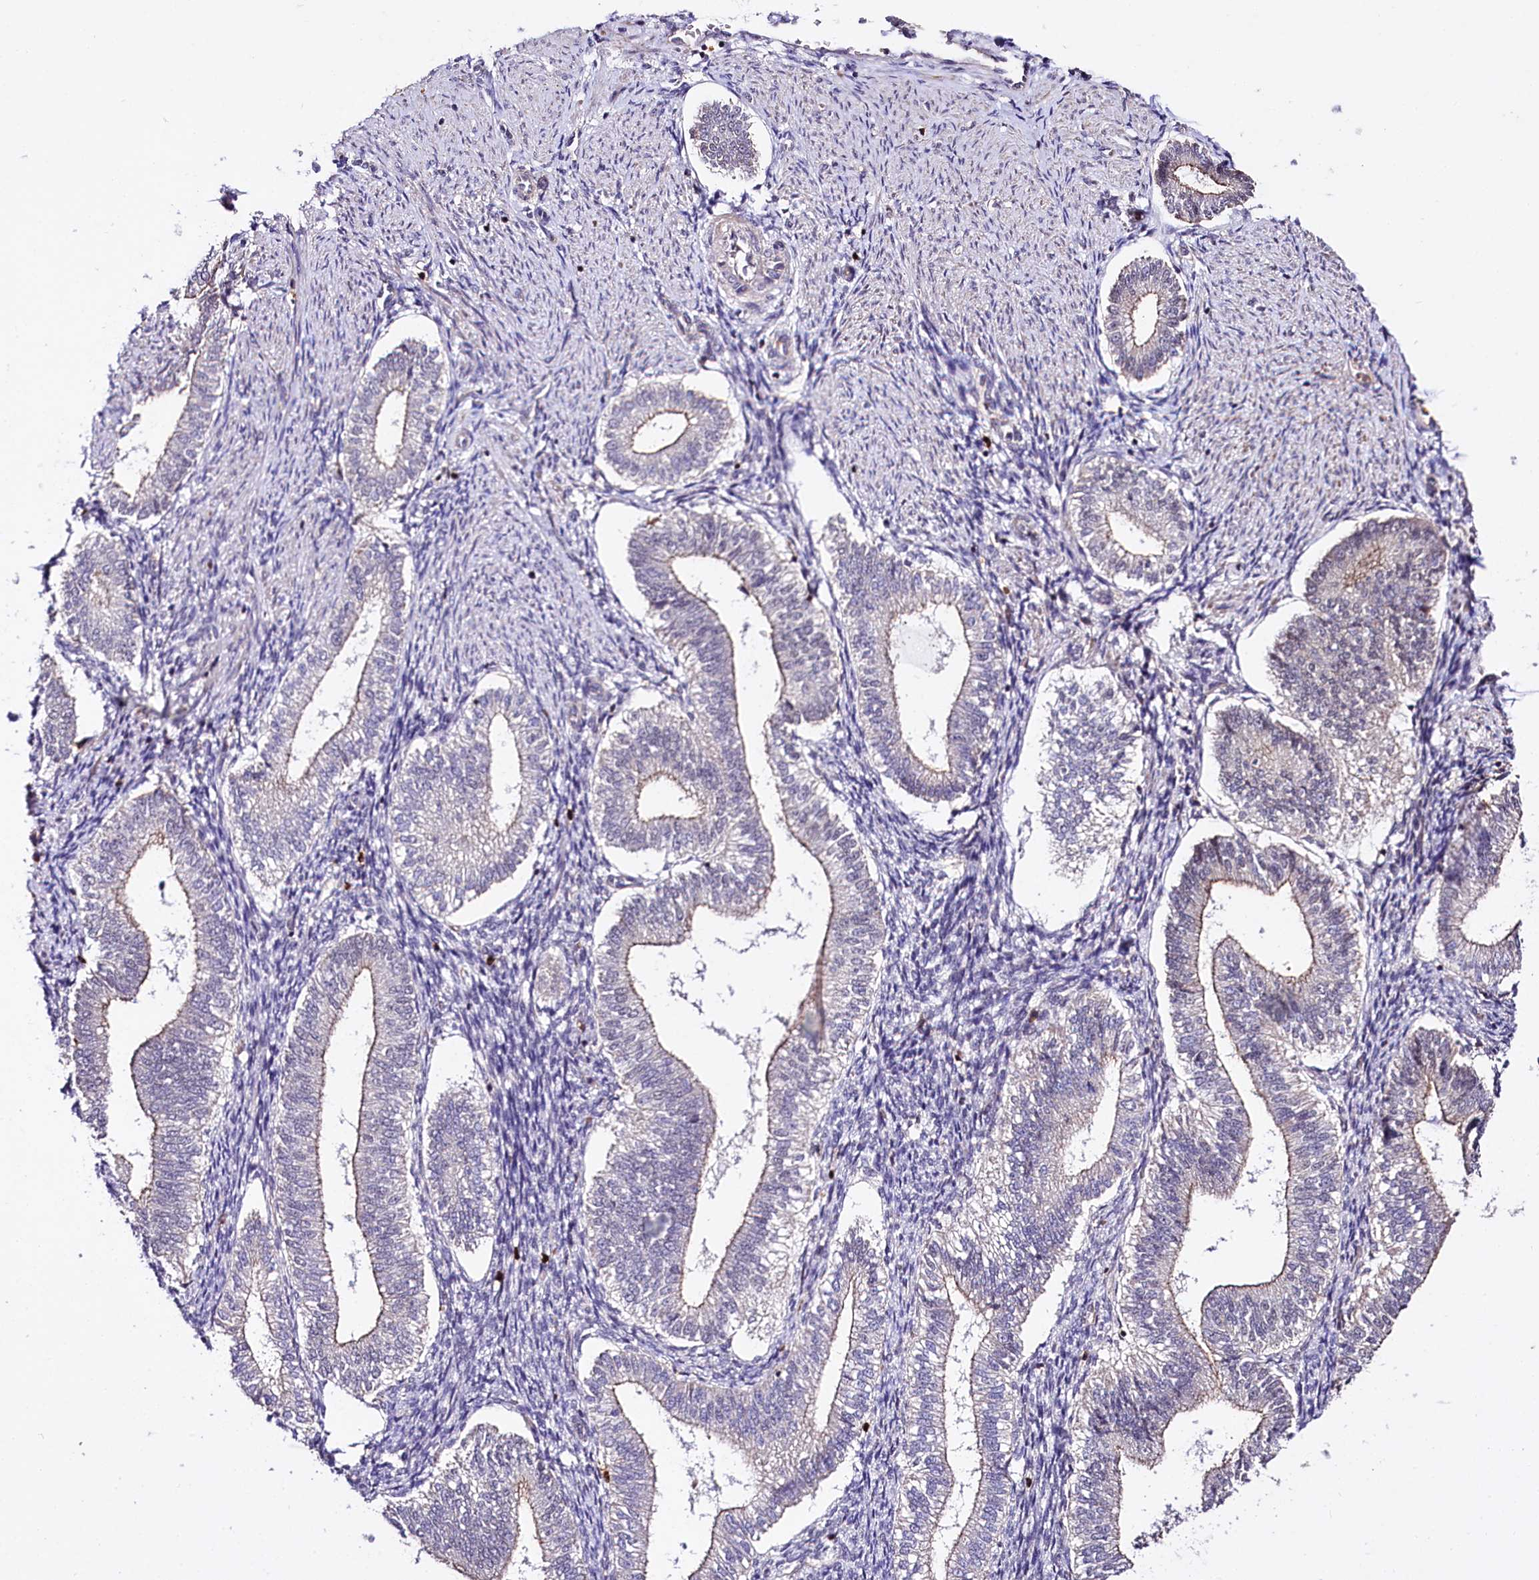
{"staining": {"intensity": "negative", "quantity": "none", "location": "none"}, "tissue": "endometrium", "cell_type": "Cells in endometrial stroma", "image_type": "normal", "snomed": [{"axis": "morphology", "description": "Normal tissue, NOS"}, {"axis": "topography", "description": "Endometrium"}], "caption": "A micrograph of endometrium stained for a protein reveals no brown staining in cells in endometrial stroma. Brightfield microscopy of immunohistochemistry stained with DAB (brown) and hematoxylin (blue), captured at high magnification.", "gene": "TAFAZZIN", "patient": {"sex": "female", "age": 25}}